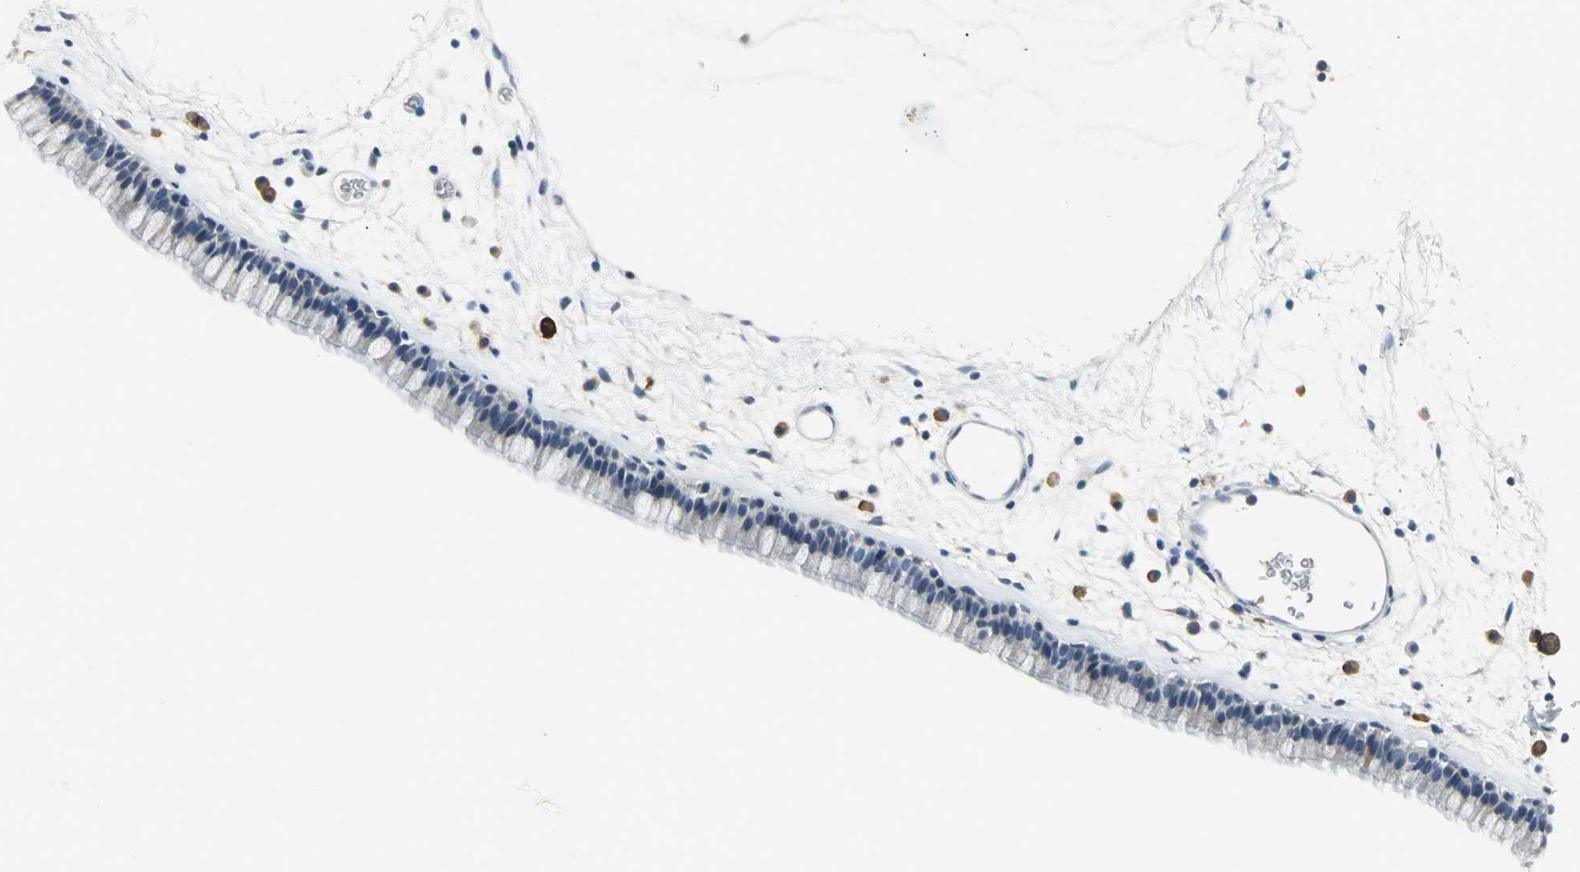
{"staining": {"intensity": "negative", "quantity": "none", "location": "none"}, "tissue": "nasopharynx", "cell_type": "Respiratory epithelial cells", "image_type": "normal", "snomed": [{"axis": "morphology", "description": "Normal tissue, NOS"}, {"axis": "morphology", "description": "Inflammation, NOS"}, {"axis": "topography", "description": "Nasopharynx"}], "caption": "The IHC micrograph has no significant expression in respiratory epithelial cells of nasopharynx. (Brightfield microscopy of DAB (3,3'-diaminobenzidine) IHC at high magnification).", "gene": "SLC2A5", "patient": {"sex": "male", "age": 48}}